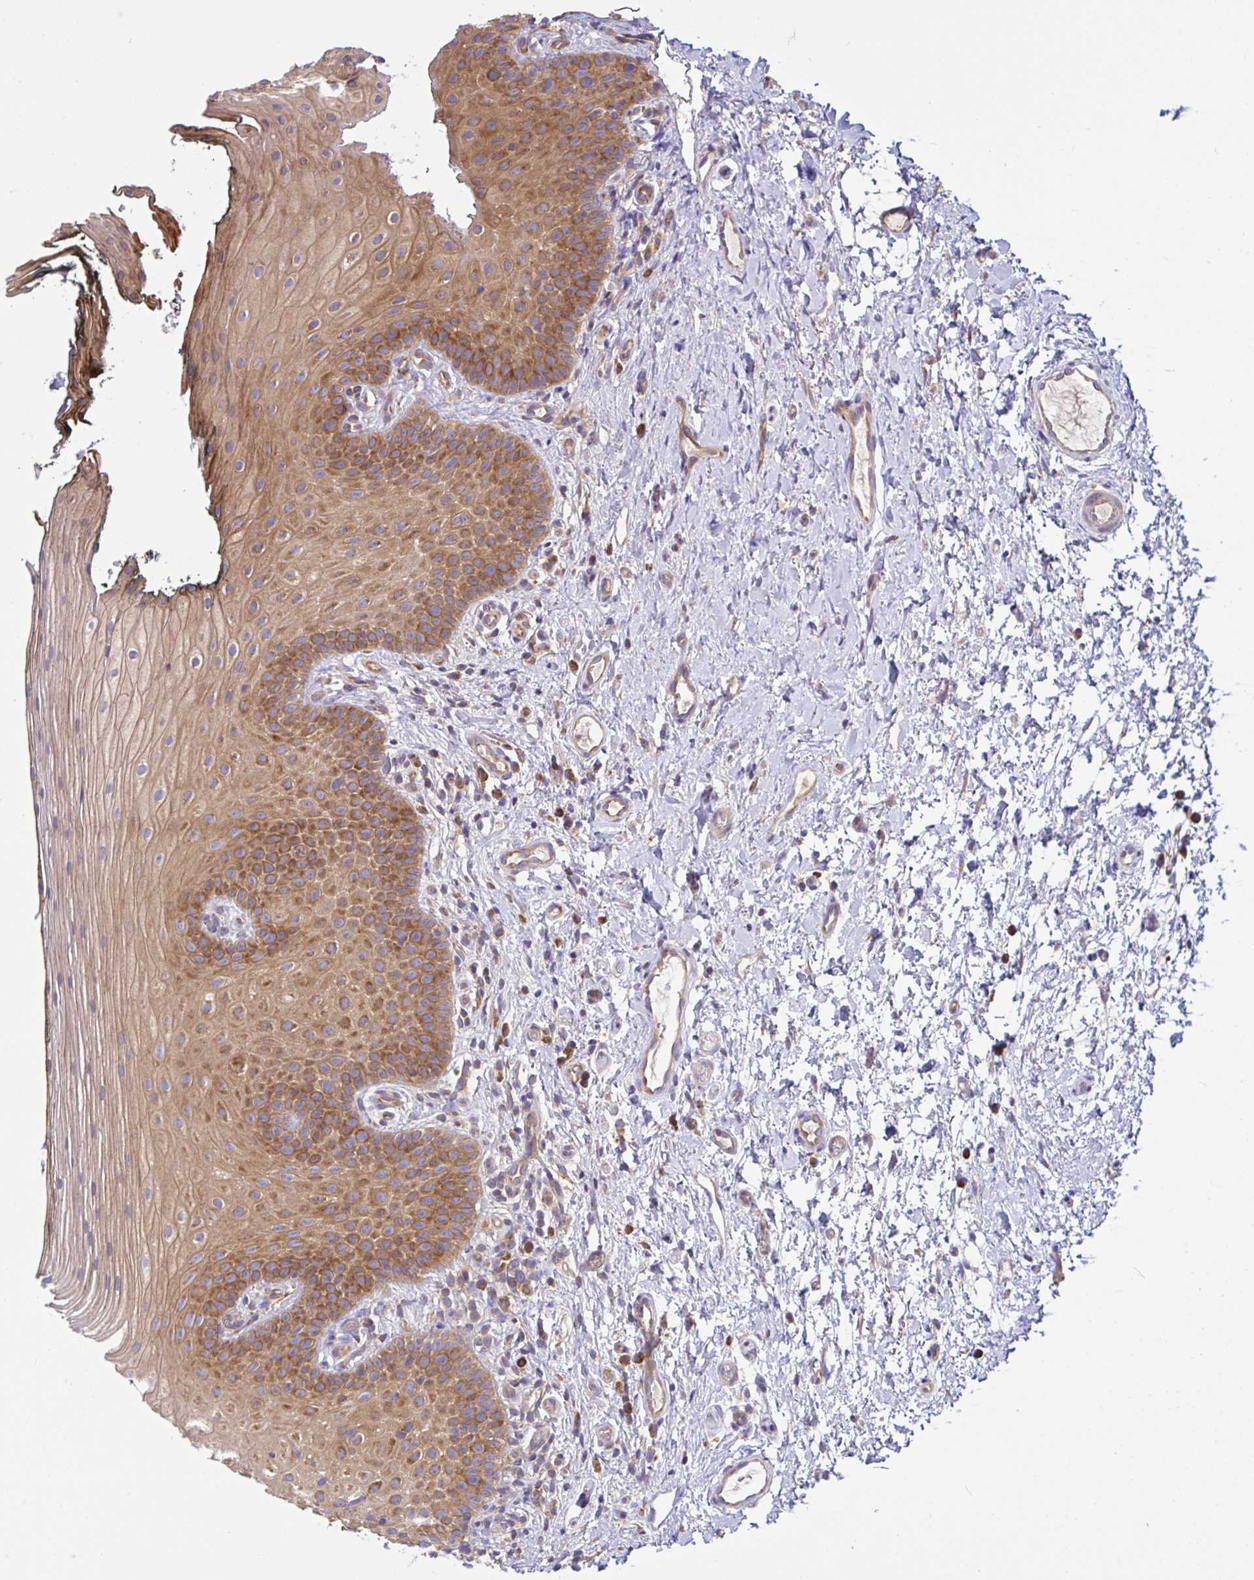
{"staining": {"intensity": "strong", "quantity": "25%-75%", "location": "cytoplasmic/membranous"}, "tissue": "oral mucosa", "cell_type": "Squamous epithelial cells", "image_type": "normal", "snomed": [{"axis": "morphology", "description": "Normal tissue, NOS"}, {"axis": "topography", "description": "Oral tissue"}], "caption": "Oral mucosa was stained to show a protein in brown. There is high levels of strong cytoplasmic/membranous staining in approximately 25%-75% of squamous epithelial cells. (DAB (3,3'-diaminobenzidine) IHC with brightfield microscopy, high magnification).", "gene": "LARS1", "patient": {"sex": "male", "age": 75}}